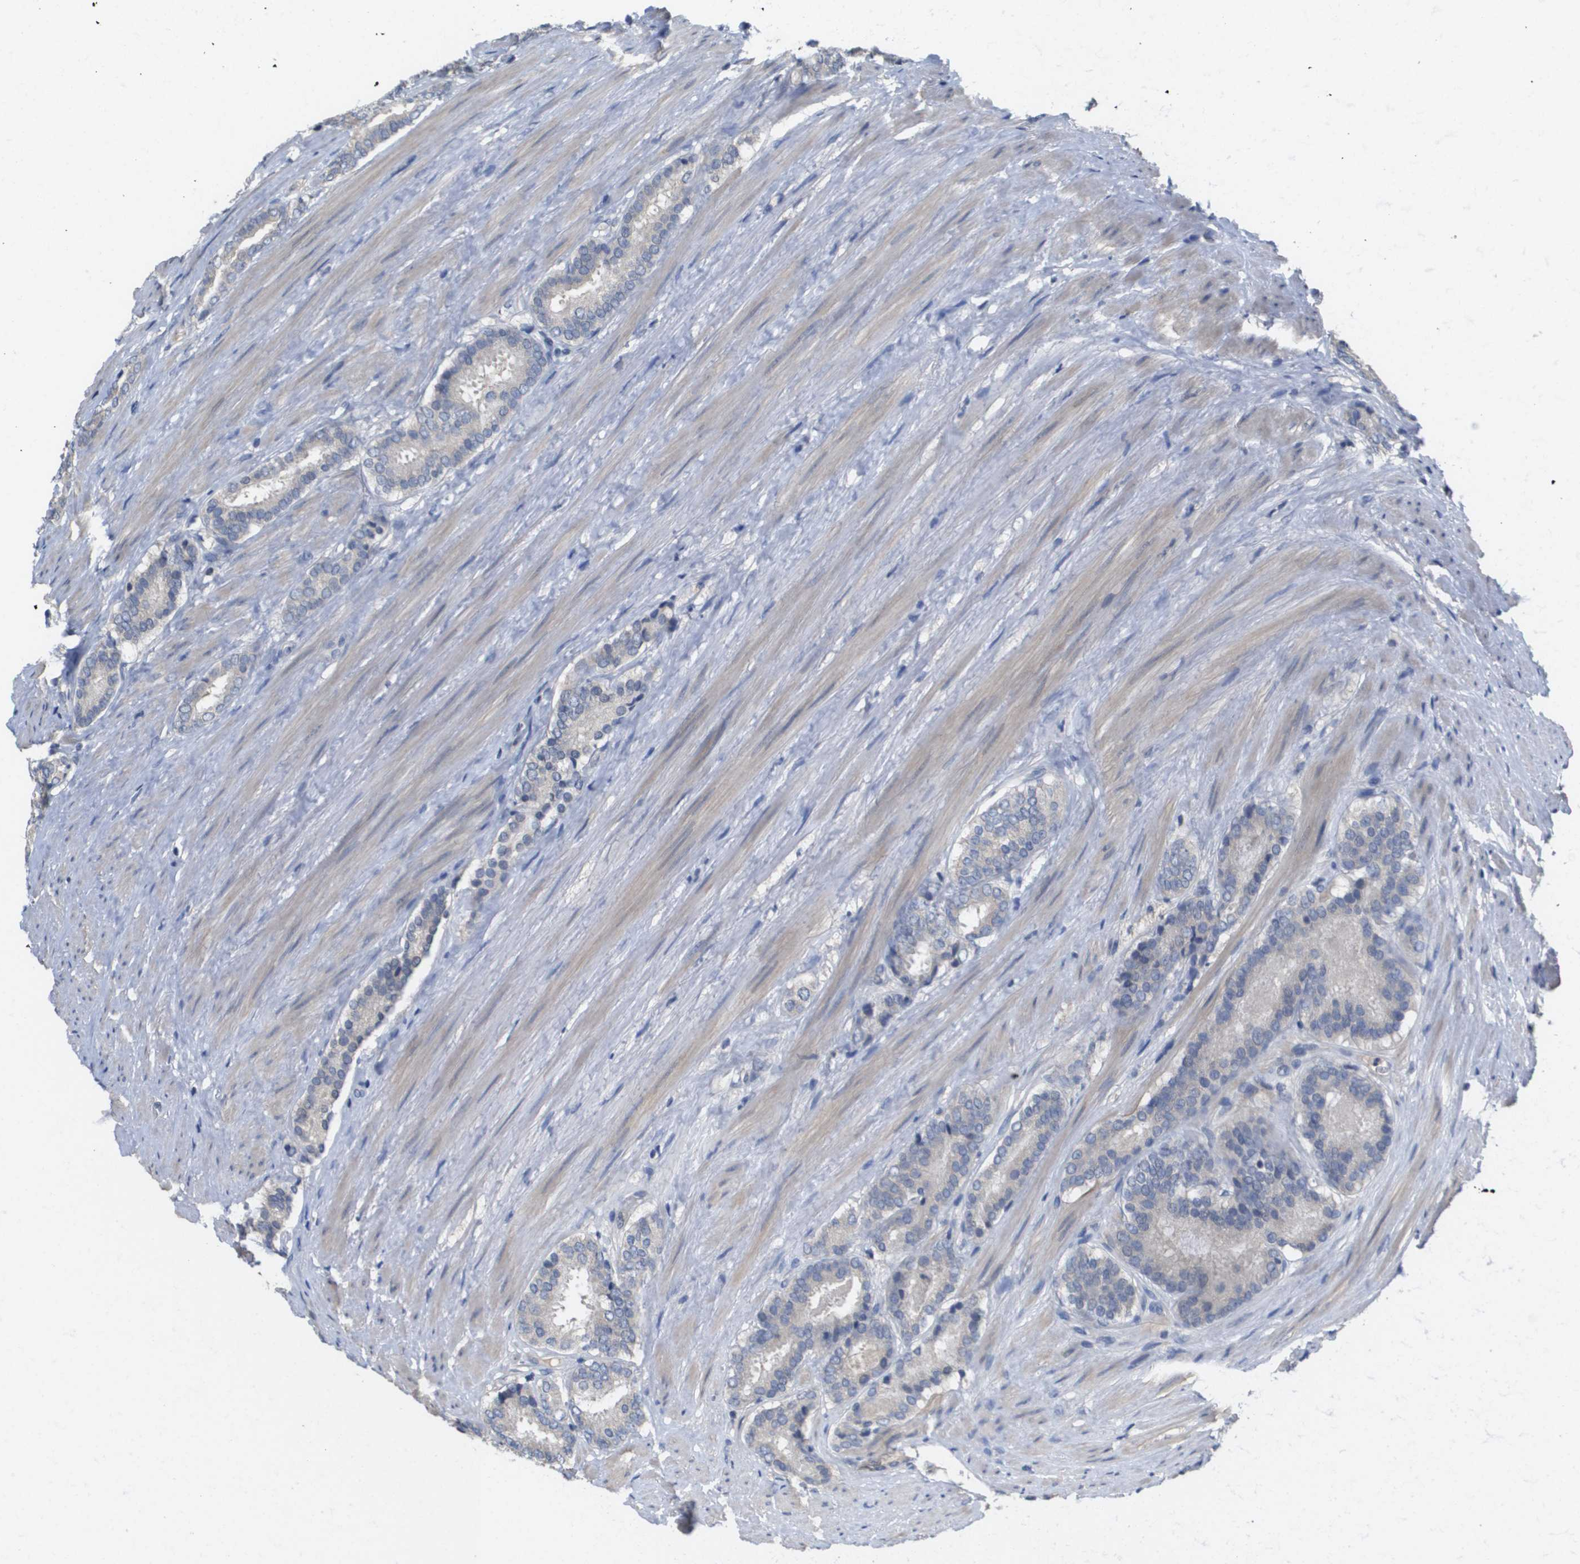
{"staining": {"intensity": "negative", "quantity": "none", "location": "none"}, "tissue": "prostate cancer", "cell_type": "Tumor cells", "image_type": "cancer", "snomed": [{"axis": "morphology", "description": "Adenocarcinoma, Low grade"}, {"axis": "topography", "description": "Prostate"}], "caption": "This photomicrograph is of prostate cancer stained with immunohistochemistry (IHC) to label a protein in brown with the nuclei are counter-stained blue. There is no positivity in tumor cells.", "gene": "CAPN11", "patient": {"sex": "male", "age": 69}}